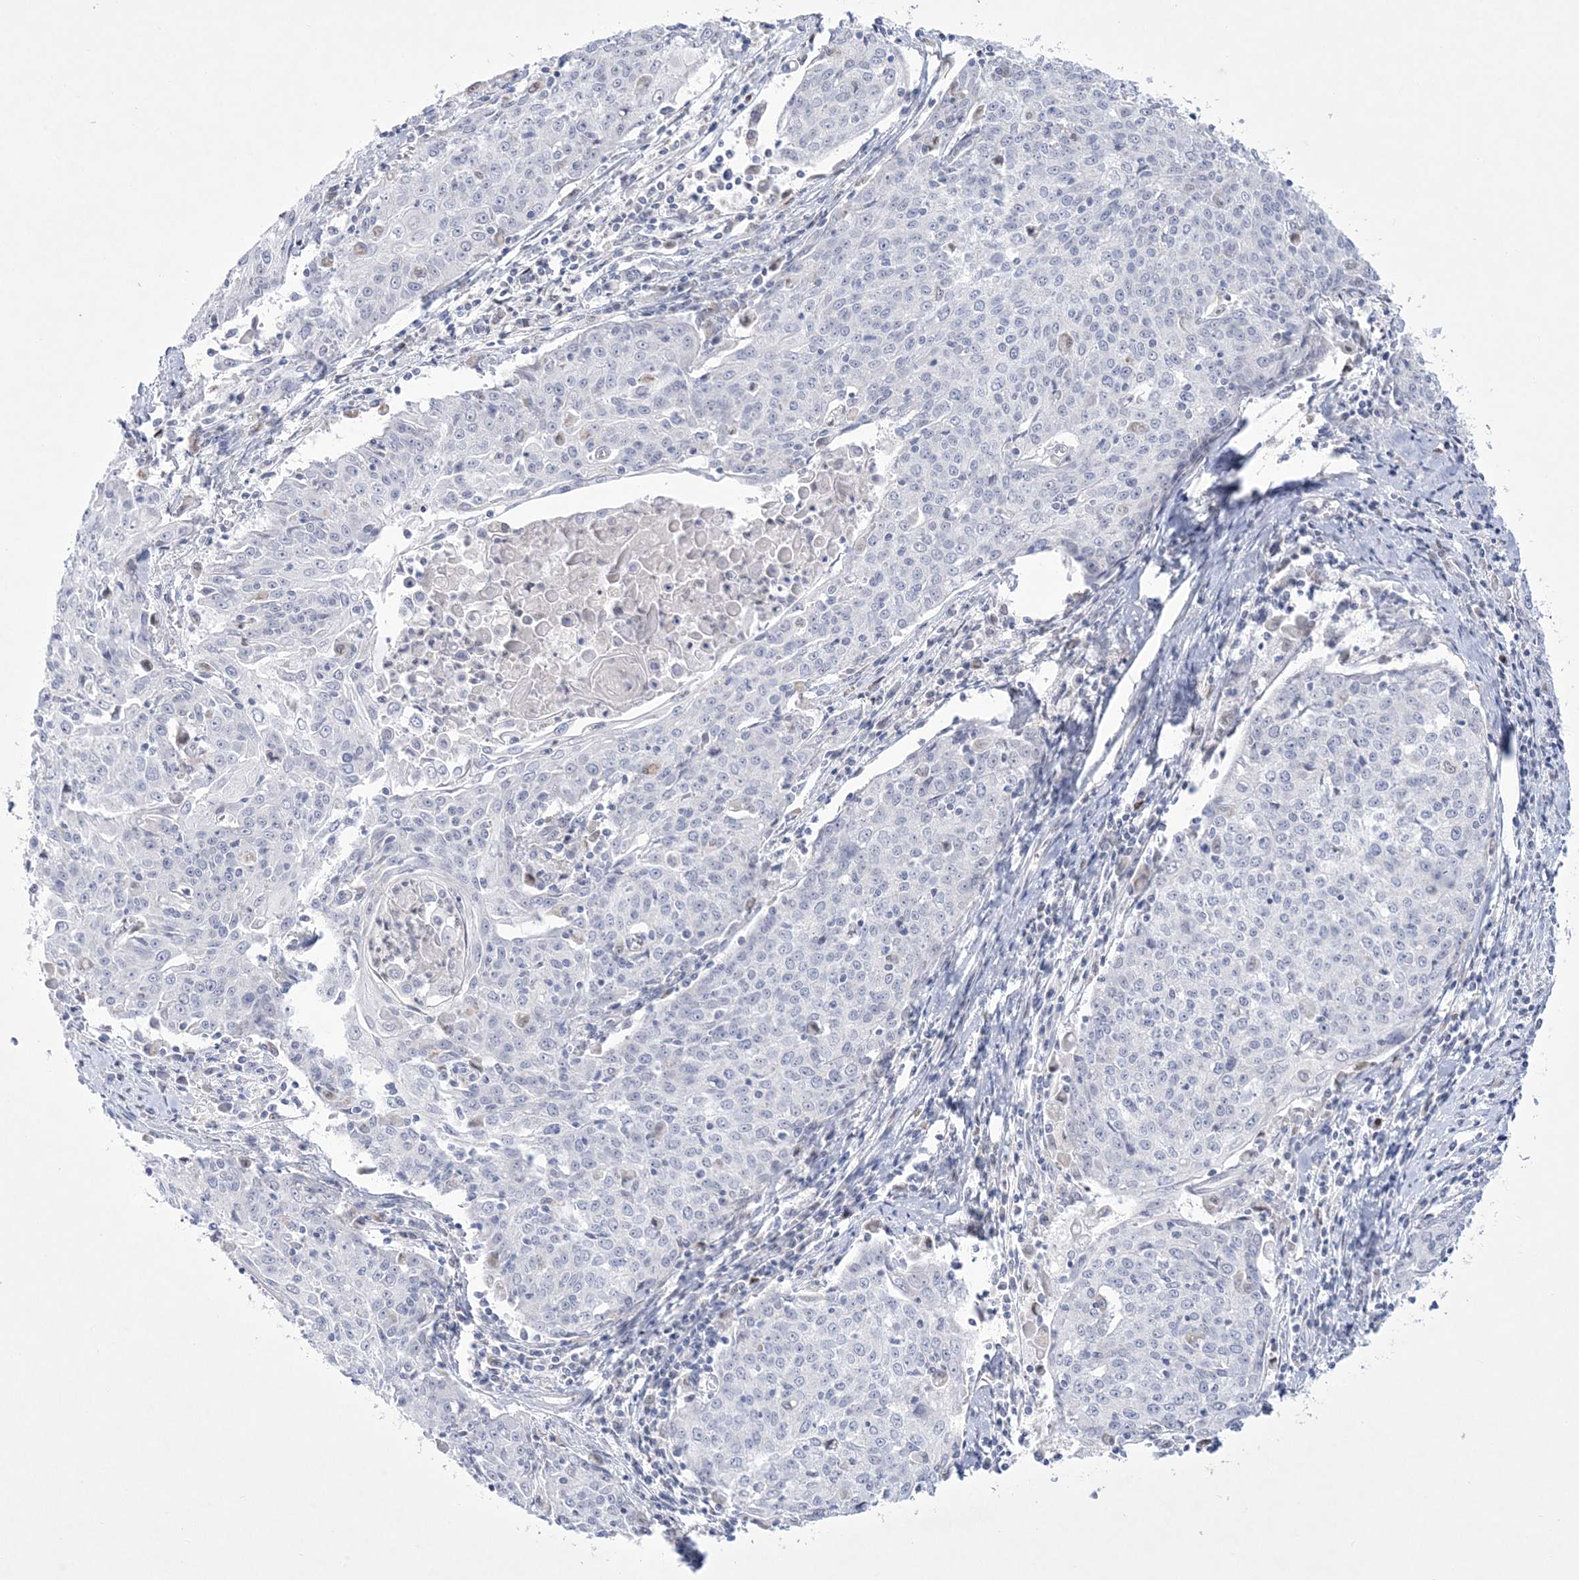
{"staining": {"intensity": "negative", "quantity": "none", "location": "none"}, "tissue": "cervical cancer", "cell_type": "Tumor cells", "image_type": "cancer", "snomed": [{"axis": "morphology", "description": "Squamous cell carcinoma, NOS"}, {"axis": "topography", "description": "Cervix"}], "caption": "A histopathology image of human cervical squamous cell carcinoma is negative for staining in tumor cells.", "gene": "WDR27", "patient": {"sex": "female", "age": 48}}